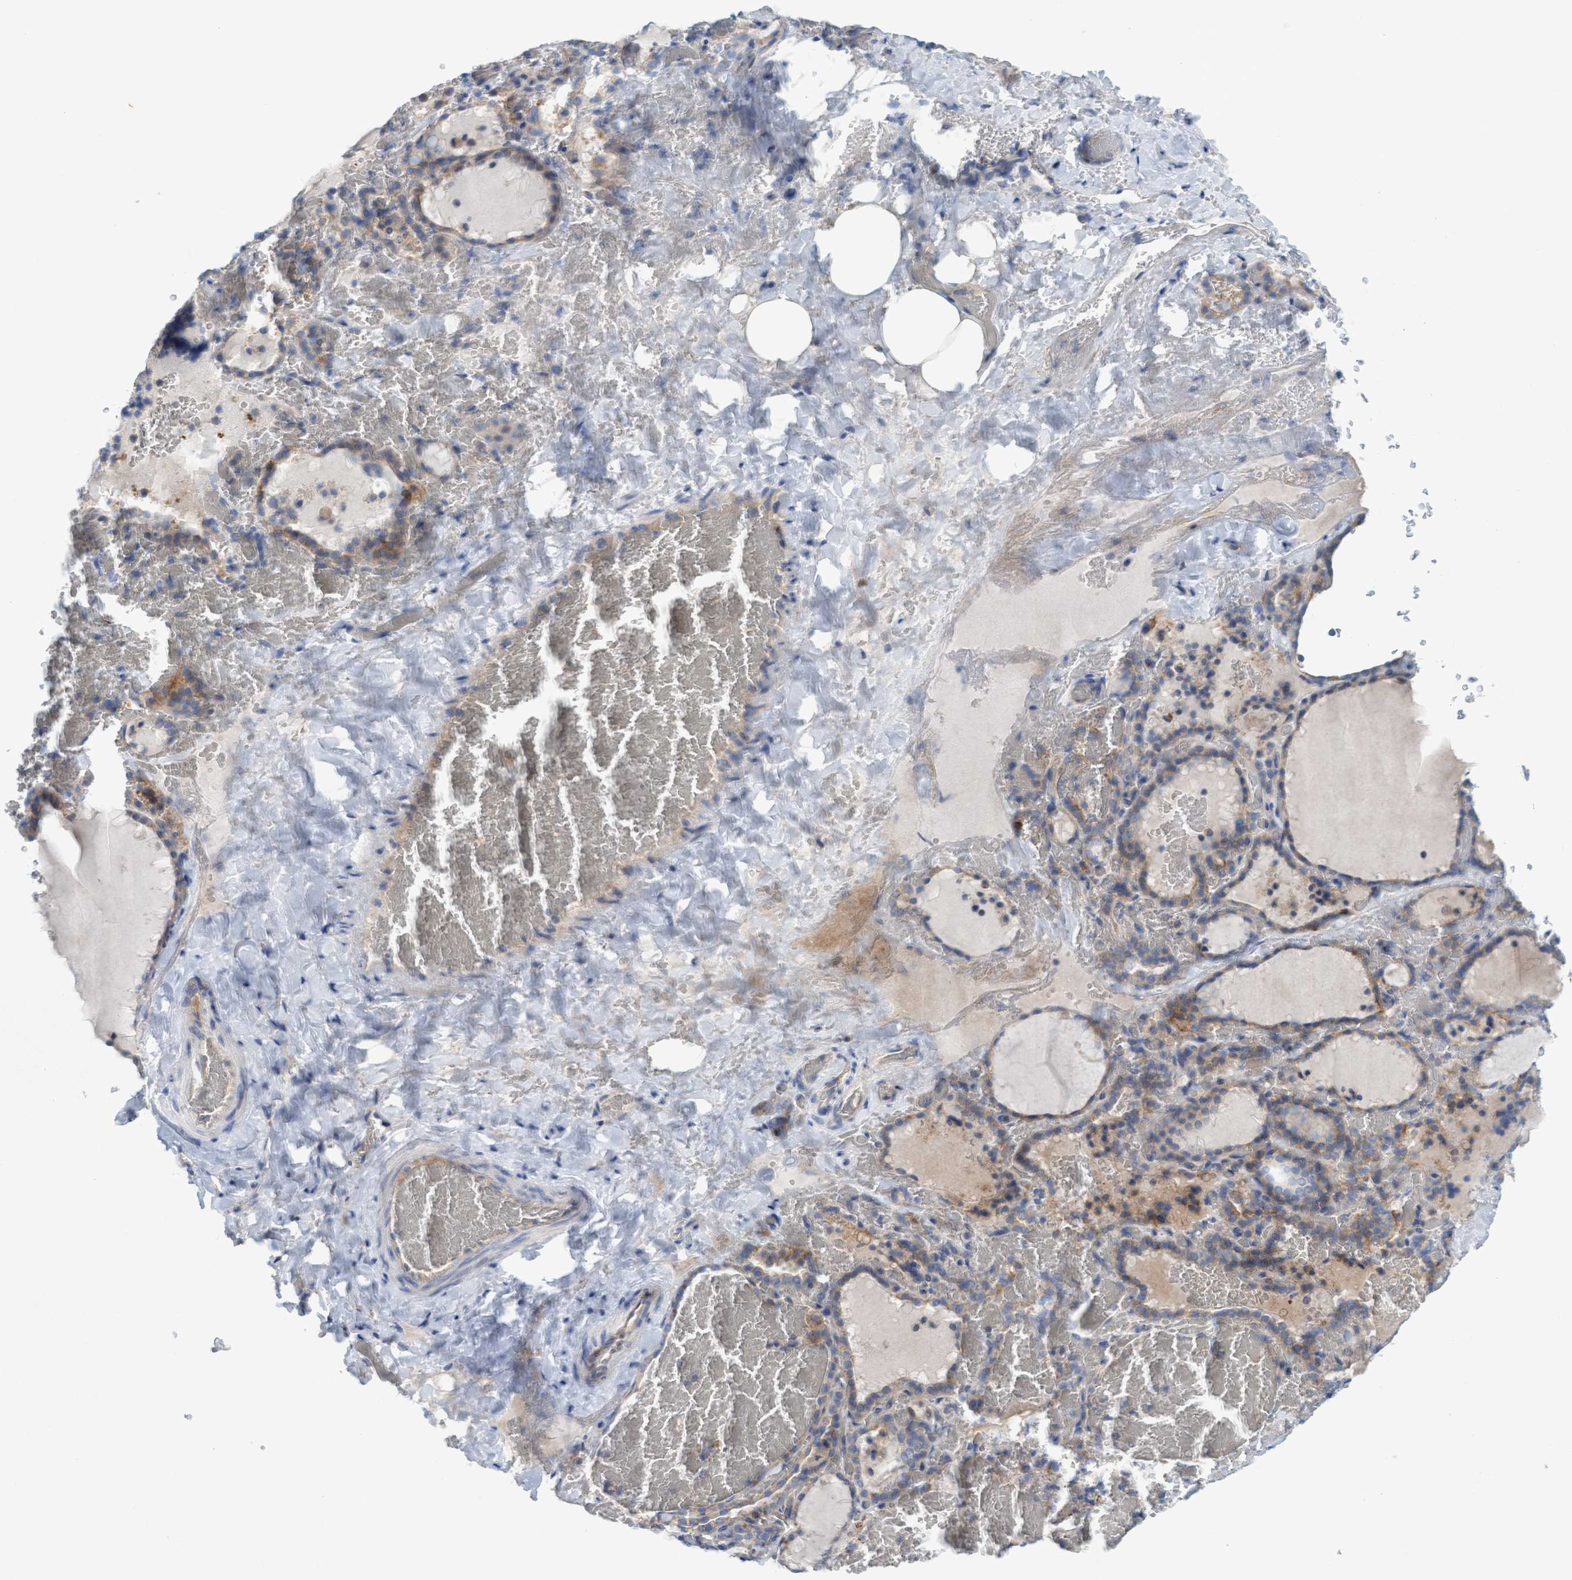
{"staining": {"intensity": "weak", "quantity": ">75%", "location": "cytoplasmic/membranous"}, "tissue": "thyroid gland", "cell_type": "Glandular cells", "image_type": "normal", "snomed": [{"axis": "morphology", "description": "Normal tissue, NOS"}, {"axis": "topography", "description": "Thyroid gland"}], "caption": "Thyroid gland was stained to show a protein in brown. There is low levels of weak cytoplasmic/membranous expression in about >75% of glandular cells. The protein of interest is shown in brown color, while the nuclei are stained blue.", "gene": "SIGIRR", "patient": {"sex": "female", "age": 22}}